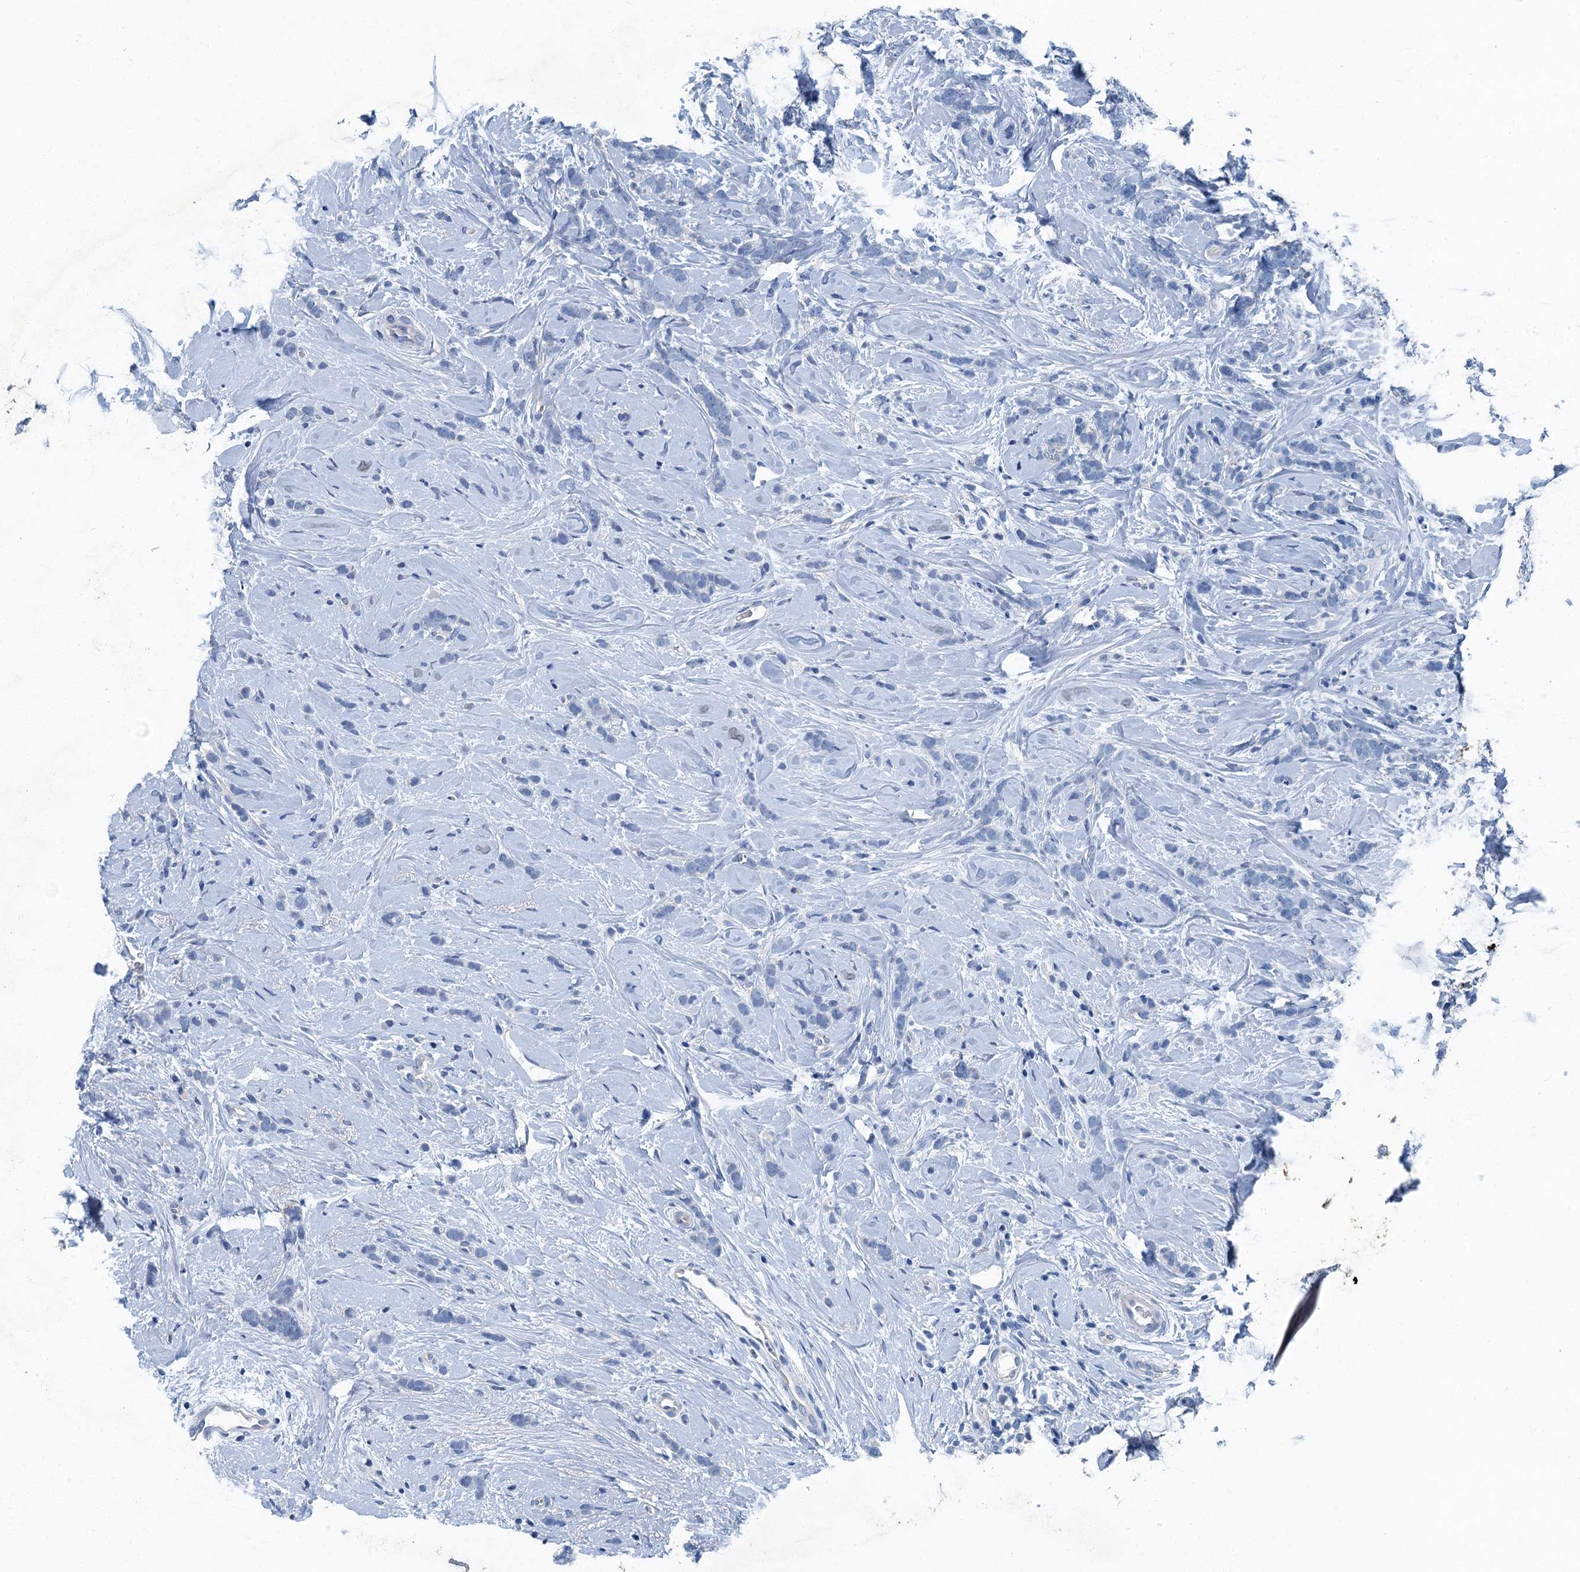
{"staining": {"intensity": "negative", "quantity": "none", "location": "none"}, "tissue": "breast cancer", "cell_type": "Tumor cells", "image_type": "cancer", "snomed": [{"axis": "morphology", "description": "Lobular carcinoma"}, {"axis": "topography", "description": "Breast"}], "caption": "Breast cancer was stained to show a protein in brown. There is no significant expression in tumor cells.", "gene": "GADL1", "patient": {"sex": "female", "age": 58}}